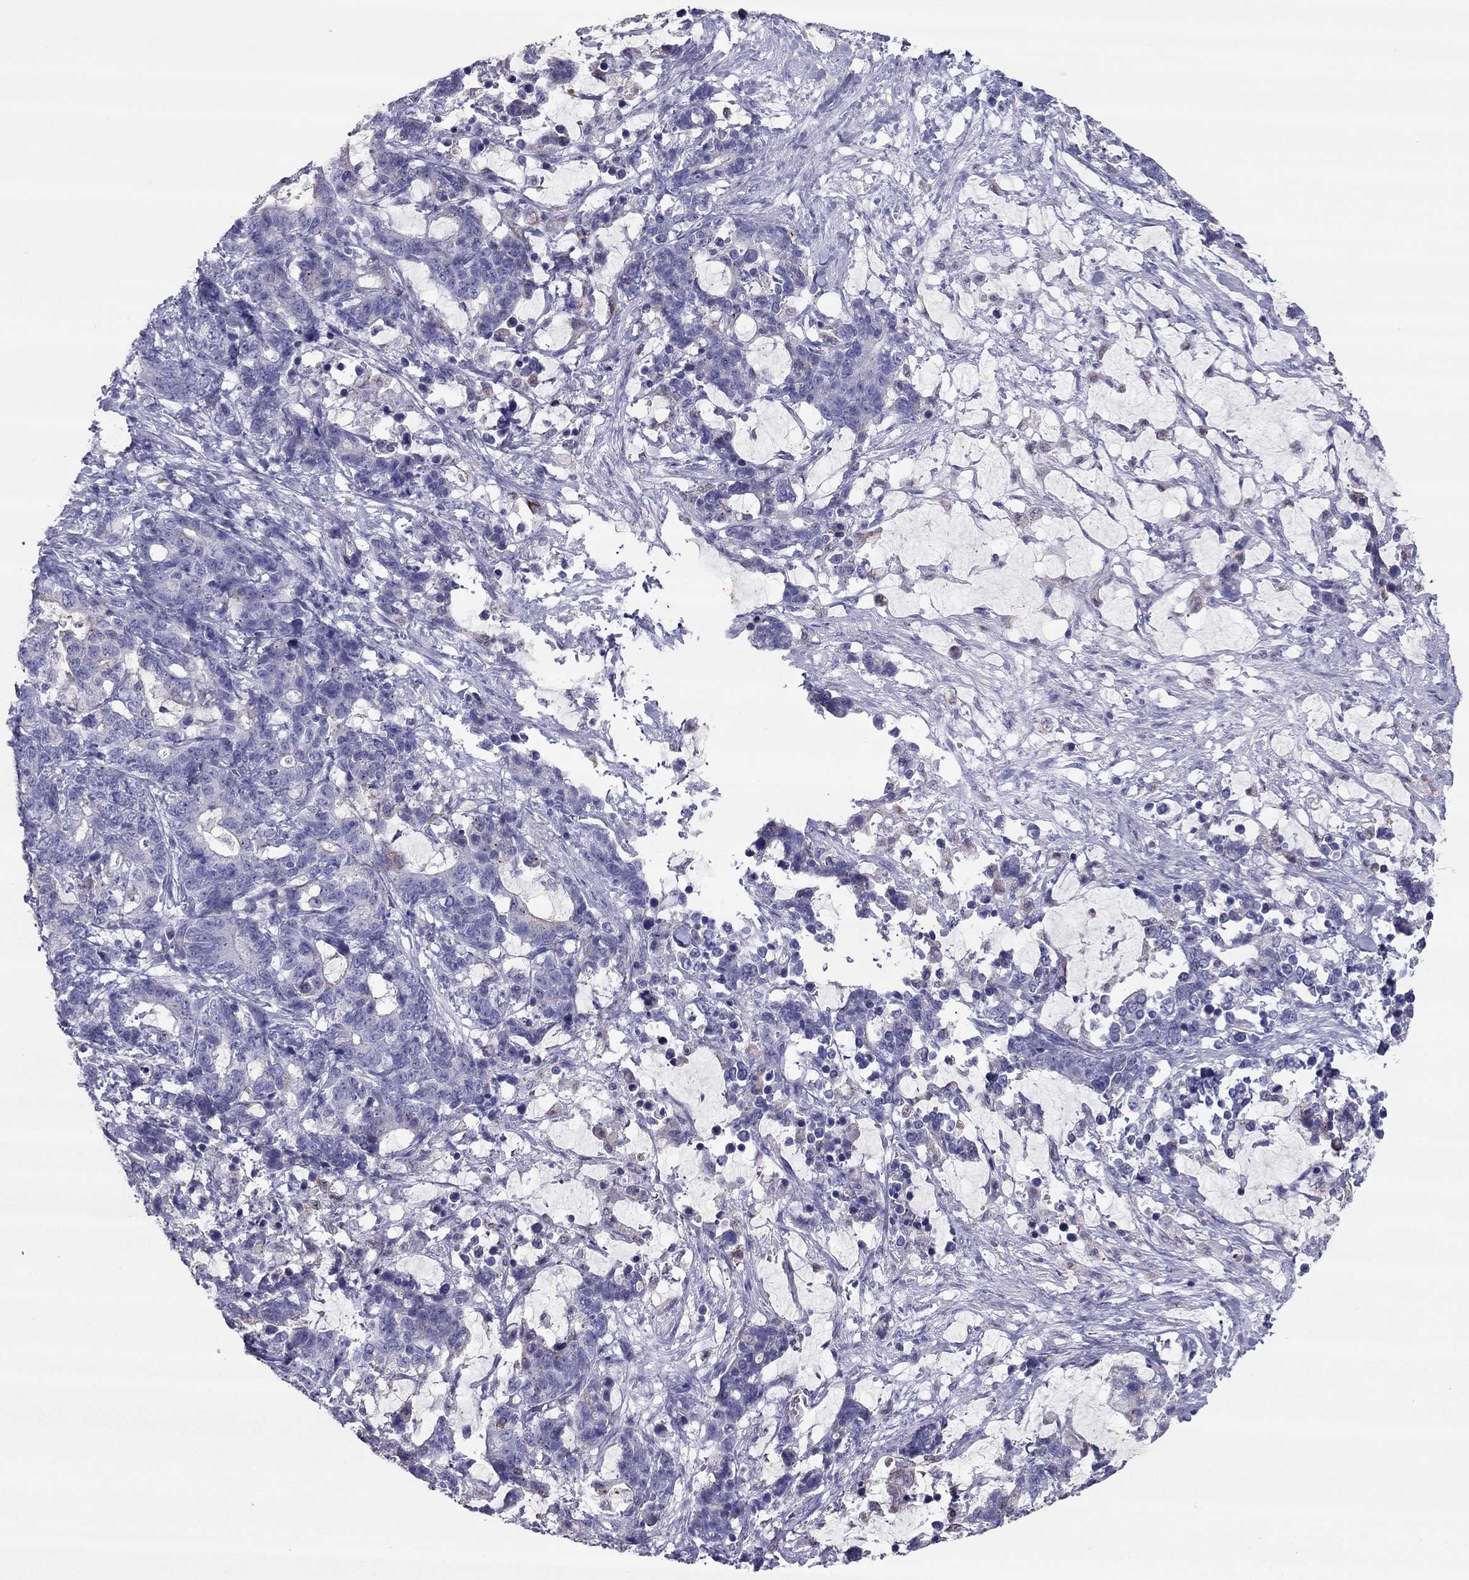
{"staining": {"intensity": "negative", "quantity": "none", "location": "none"}, "tissue": "stomach cancer", "cell_type": "Tumor cells", "image_type": "cancer", "snomed": [{"axis": "morphology", "description": "Normal tissue, NOS"}, {"axis": "morphology", "description": "Adenocarcinoma, NOS"}, {"axis": "topography", "description": "Stomach"}], "caption": "IHC of stomach adenocarcinoma displays no positivity in tumor cells.", "gene": "MAEL", "patient": {"sex": "female", "age": 64}}